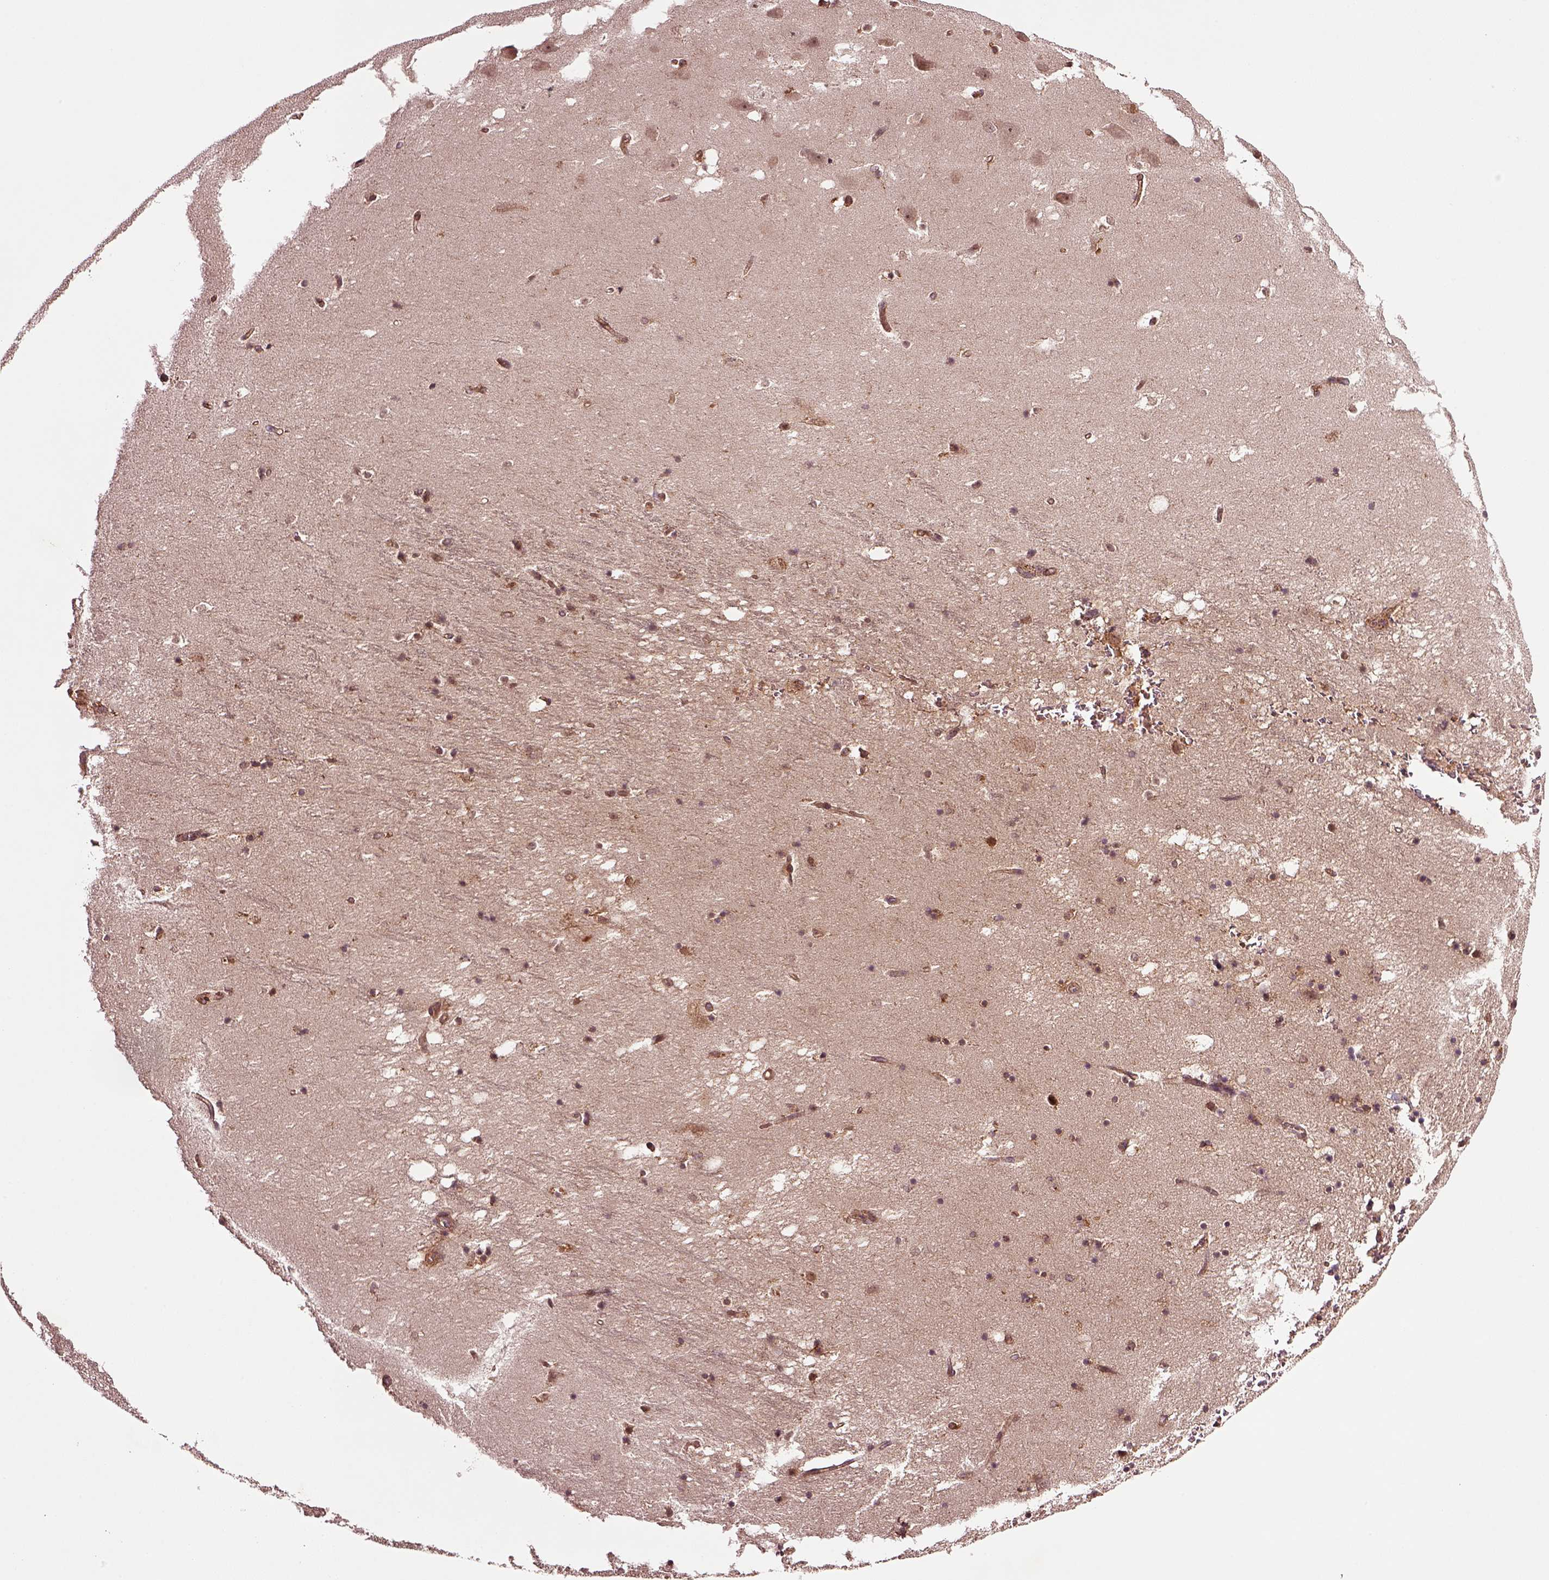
{"staining": {"intensity": "strong", "quantity": "25%-75%", "location": "cytoplasmic/membranous"}, "tissue": "hippocampus", "cell_type": "Glial cells", "image_type": "normal", "snomed": [{"axis": "morphology", "description": "Normal tissue, NOS"}, {"axis": "topography", "description": "Hippocampus"}], "caption": "A high-resolution micrograph shows immunohistochemistry staining of benign hippocampus, which exhibits strong cytoplasmic/membranous expression in about 25%-75% of glial cells. (DAB (3,3'-diaminobenzidine) IHC with brightfield microscopy, high magnification).", "gene": "WASHC2A", "patient": {"sex": "male", "age": 58}}